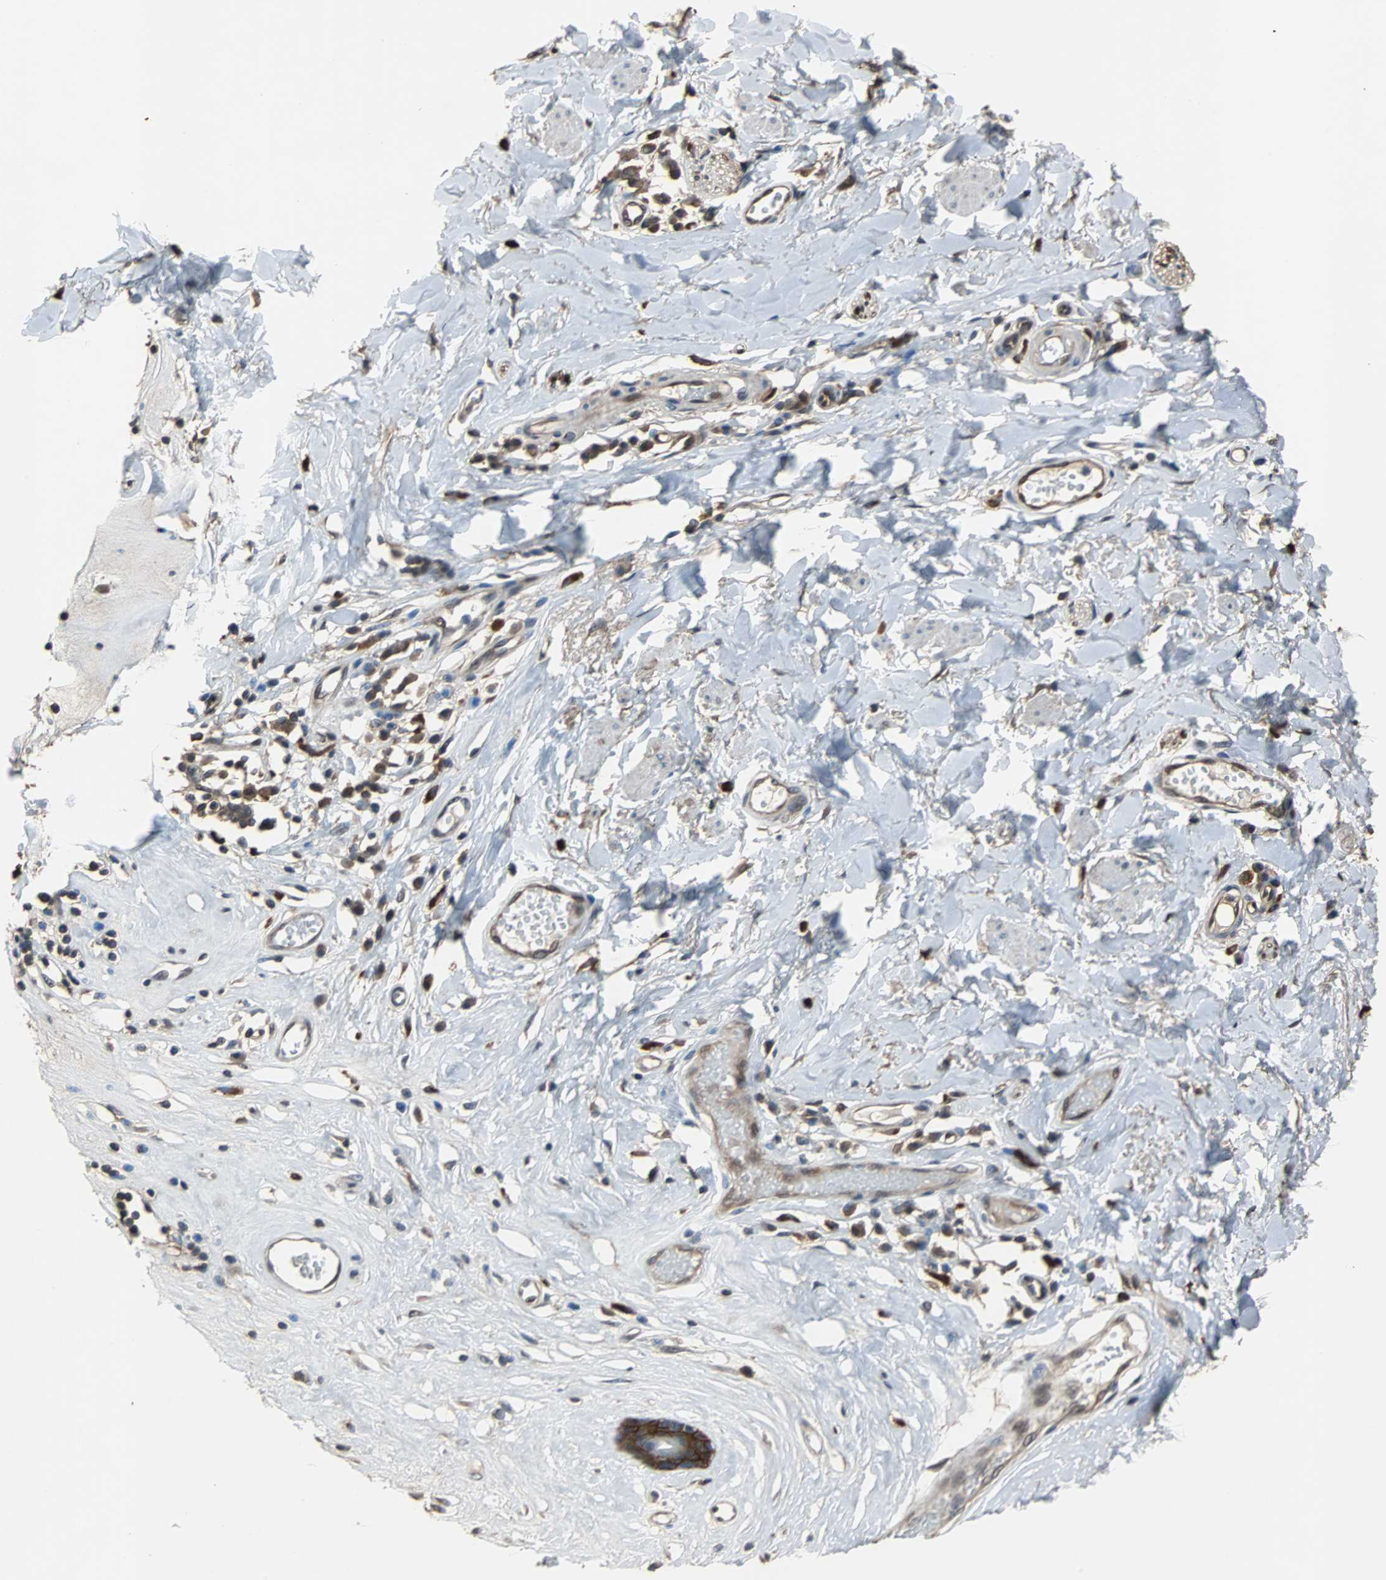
{"staining": {"intensity": "strong", "quantity": "25%-75%", "location": "cytoplasmic/membranous"}, "tissue": "skin", "cell_type": "Epidermal cells", "image_type": "normal", "snomed": [{"axis": "morphology", "description": "Normal tissue, NOS"}, {"axis": "morphology", "description": "Inflammation, NOS"}, {"axis": "topography", "description": "Vulva"}], "caption": "Immunohistochemical staining of benign skin demonstrates high levels of strong cytoplasmic/membranous positivity in about 25%-75% of epidermal cells.", "gene": "NDRG1", "patient": {"sex": "female", "age": 84}}